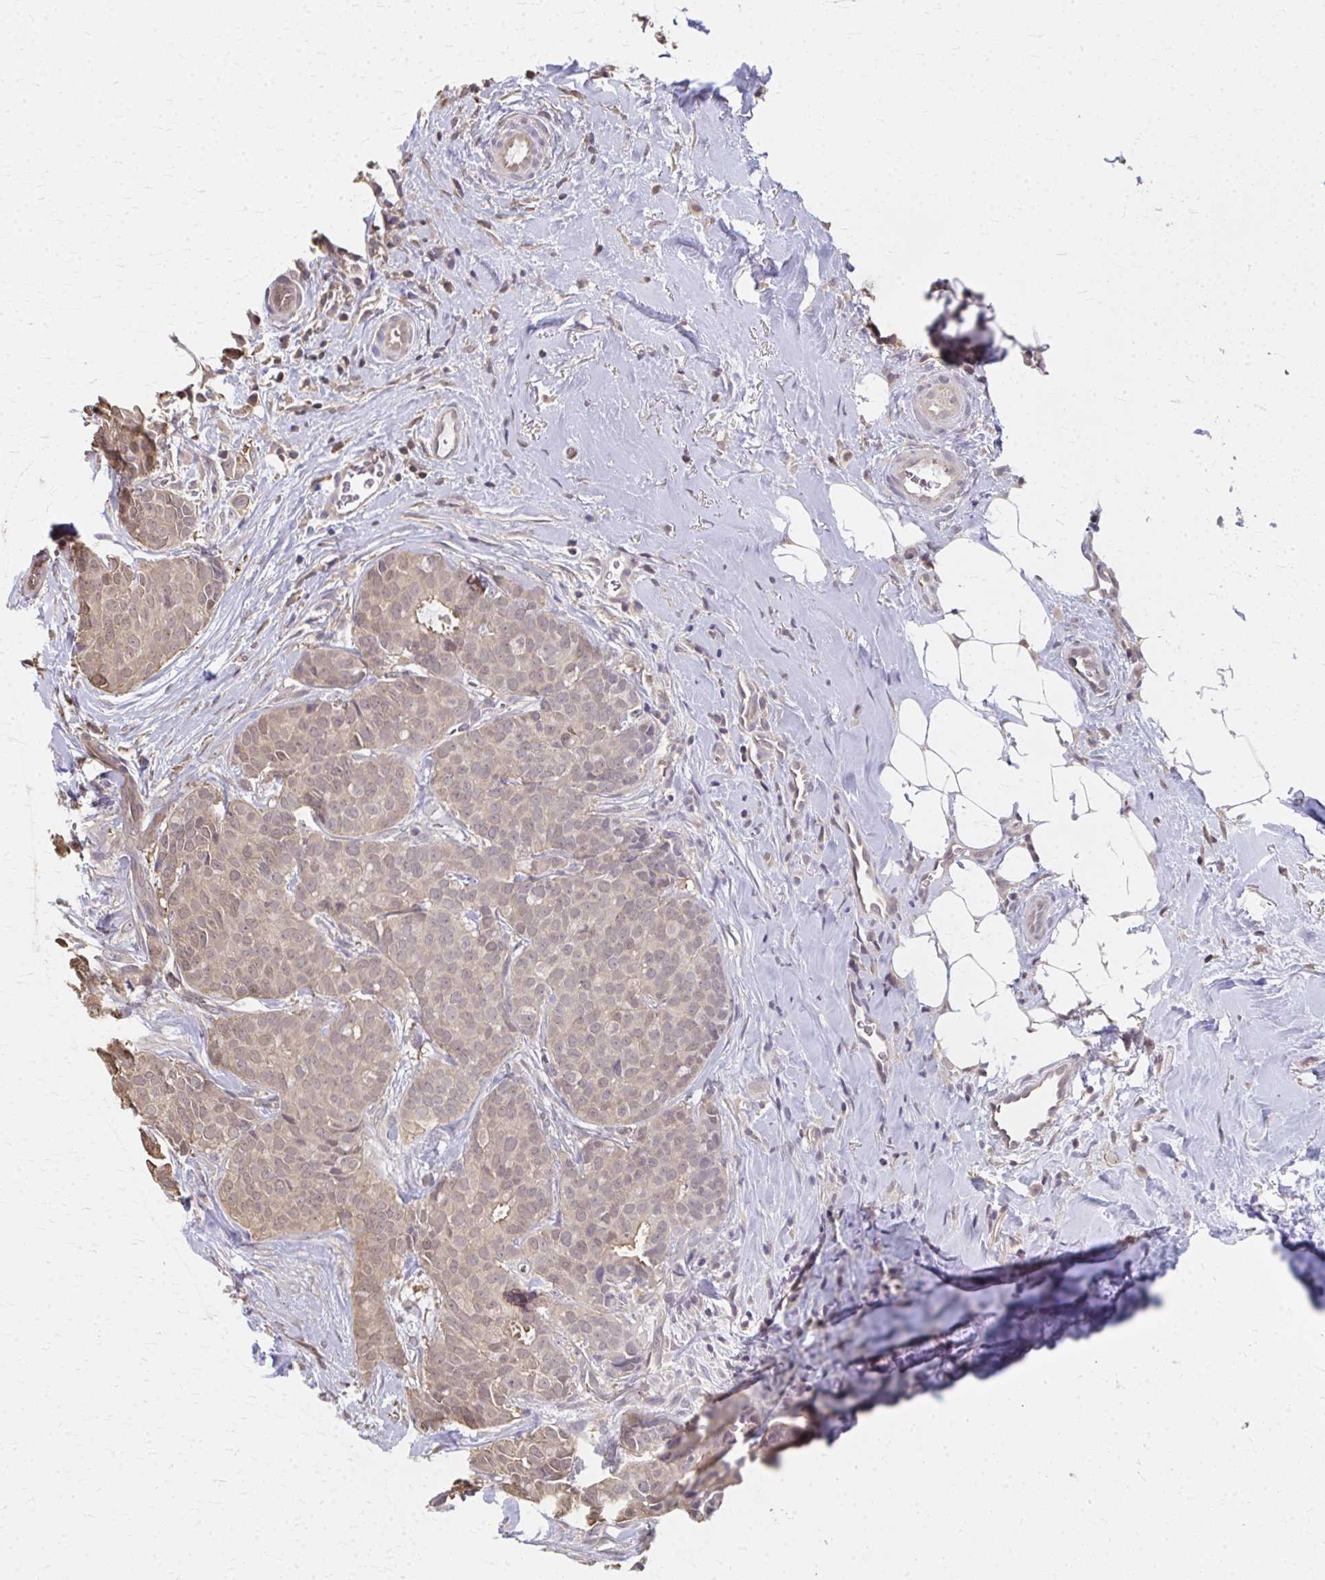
{"staining": {"intensity": "weak", "quantity": ">75%", "location": "cytoplasmic/membranous"}, "tissue": "breast cancer", "cell_type": "Tumor cells", "image_type": "cancer", "snomed": [{"axis": "morphology", "description": "Duct carcinoma"}, {"axis": "topography", "description": "Breast"}], "caption": "Breast cancer (intraductal carcinoma) stained for a protein (brown) demonstrates weak cytoplasmic/membranous positive staining in about >75% of tumor cells.", "gene": "RABGAP1L", "patient": {"sex": "female", "age": 84}}